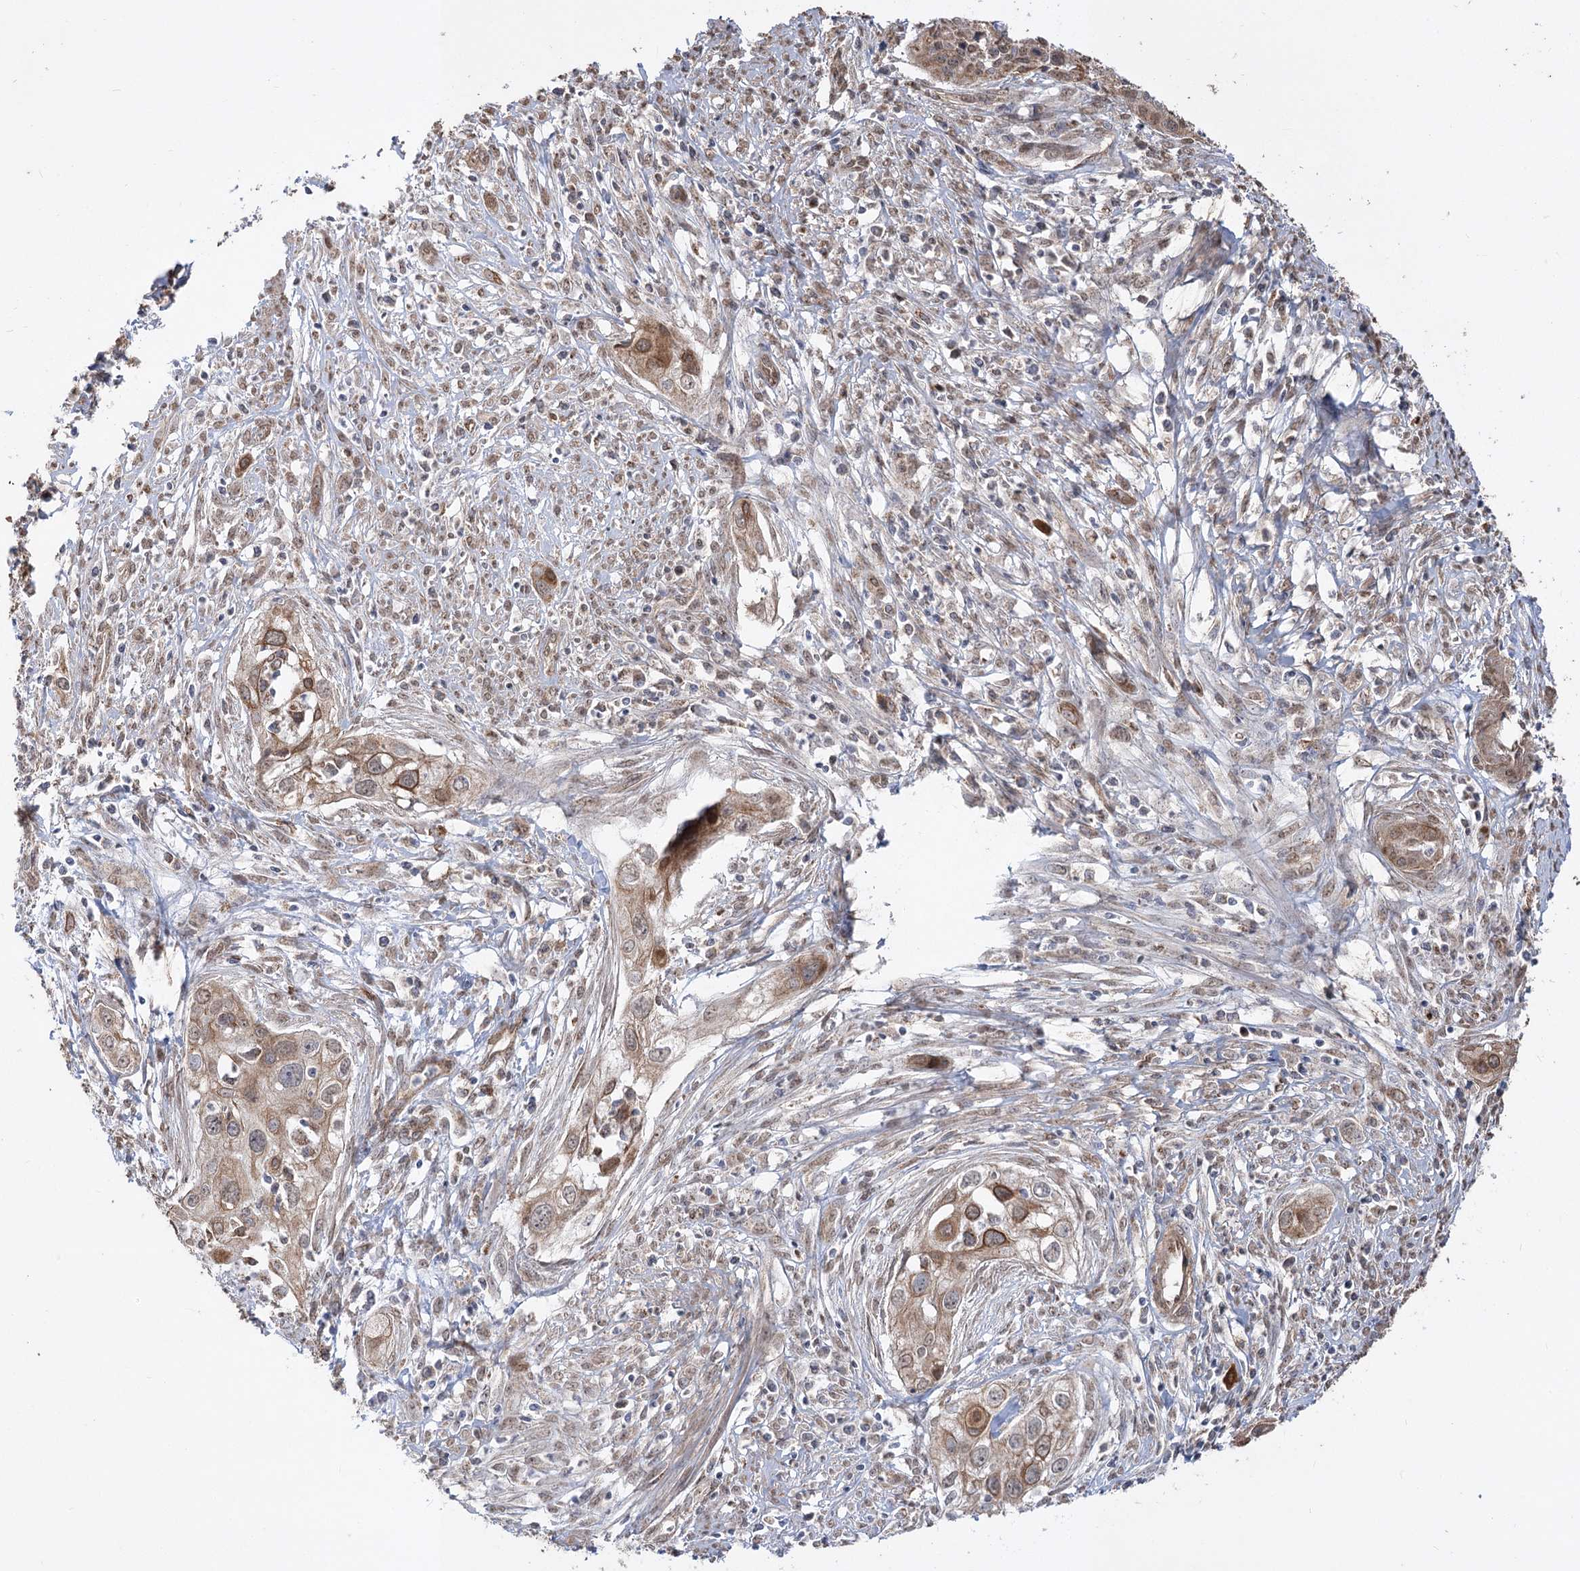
{"staining": {"intensity": "moderate", "quantity": ">75%", "location": "cytoplasmic/membranous"}, "tissue": "cervical cancer", "cell_type": "Tumor cells", "image_type": "cancer", "snomed": [{"axis": "morphology", "description": "Squamous cell carcinoma, NOS"}, {"axis": "topography", "description": "Cervix"}], "caption": "Moderate cytoplasmic/membranous expression for a protein is identified in approximately >75% of tumor cells of cervical cancer using immunohistochemistry.", "gene": "ZSCAN23", "patient": {"sex": "female", "age": 34}}